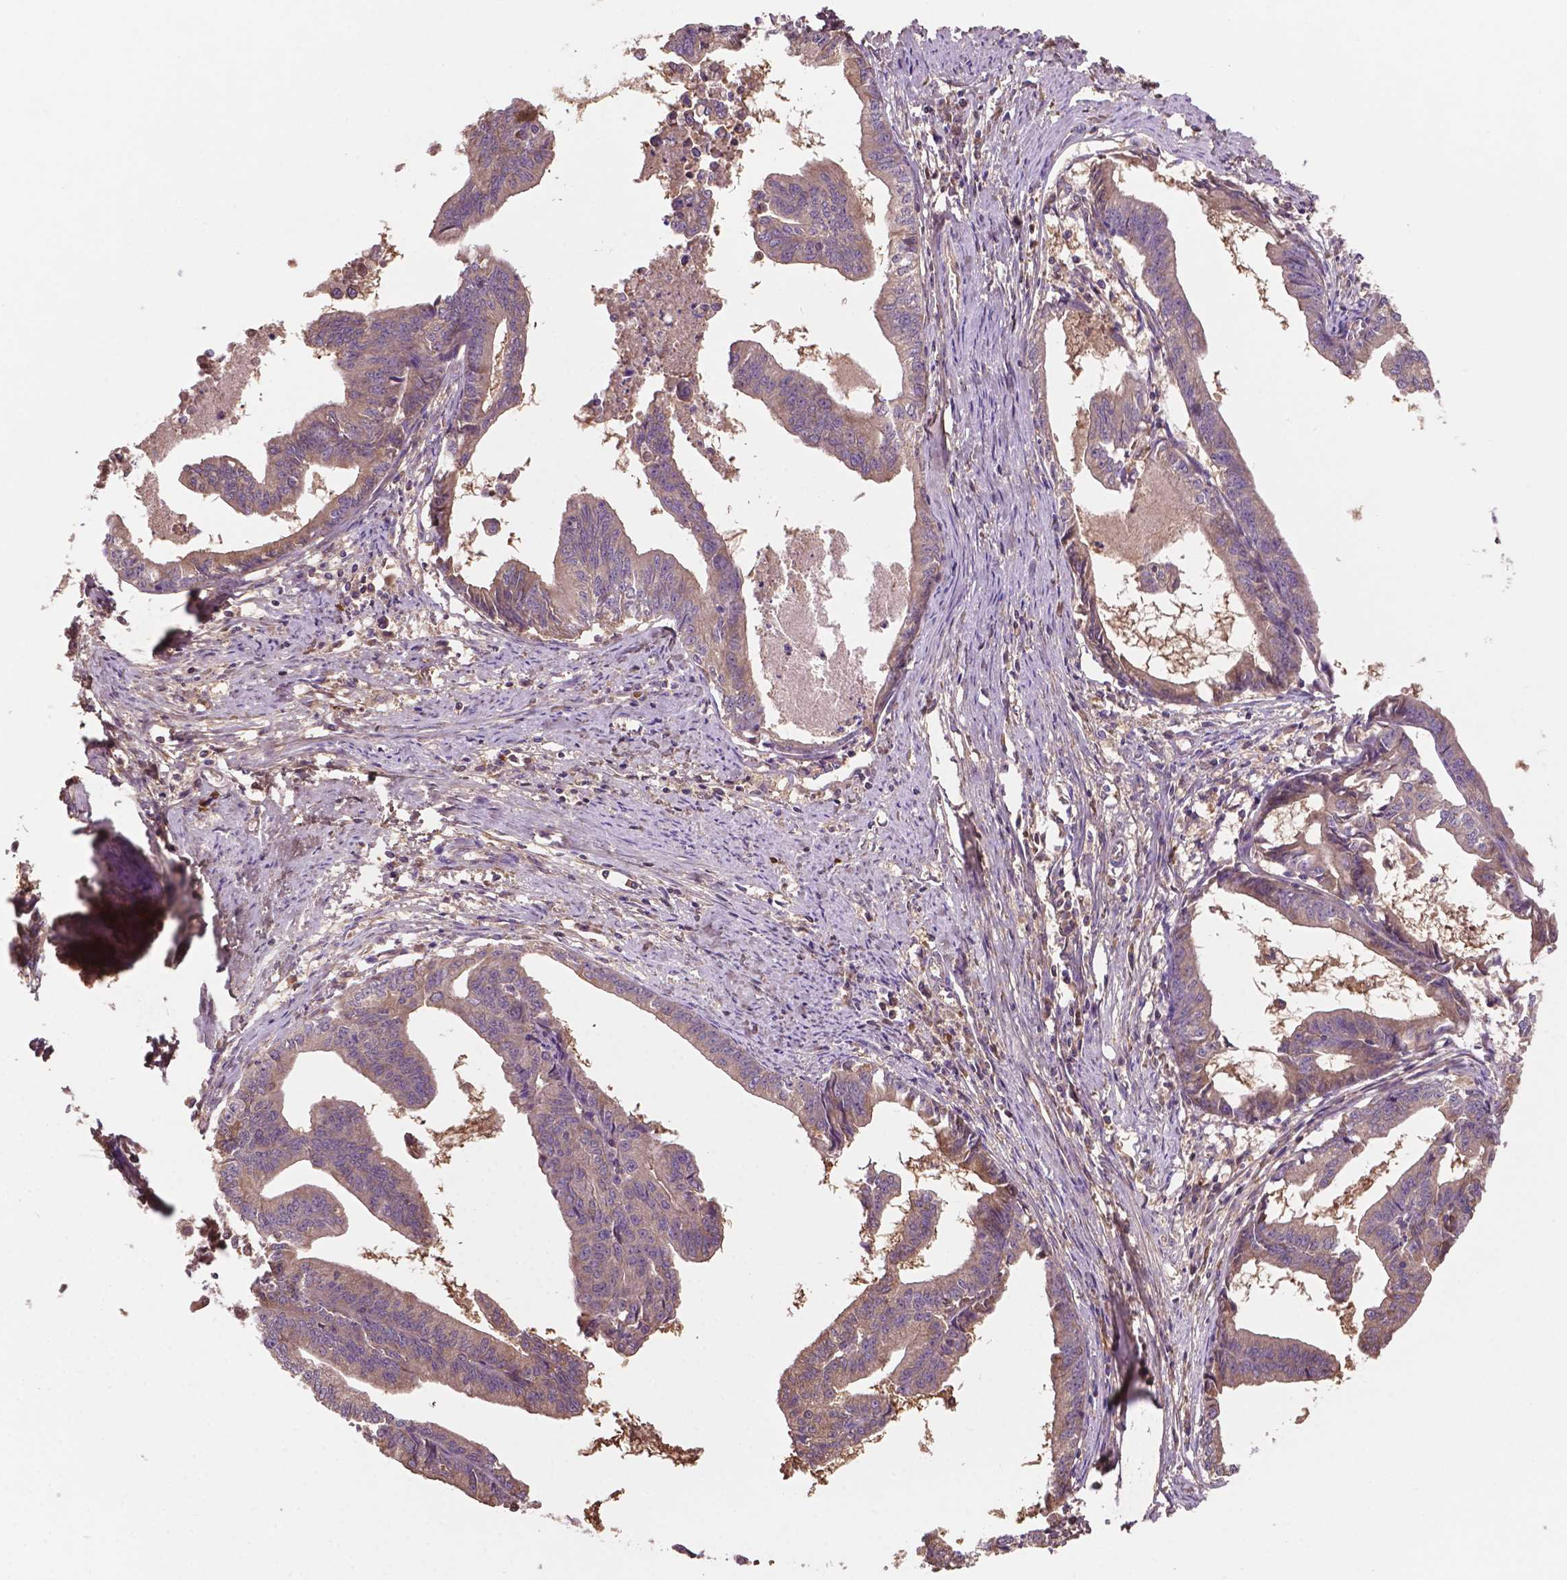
{"staining": {"intensity": "weak", "quantity": "25%-75%", "location": "cytoplasmic/membranous"}, "tissue": "endometrial cancer", "cell_type": "Tumor cells", "image_type": "cancer", "snomed": [{"axis": "morphology", "description": "Adenocarcinoma, NOS"}, {"axis": "topography", "description": "Endometrium"}], "caption": "DAB (3,3'-diaminobenzidine) immunohistochemical staining of human endometrial adenocarcinoma demonstrates weak cytoplasmic/membranous protein expression in about 25%-75% of tumor cells. (Stains: DAB (3,3'-diaminobenzidine) in brown, nuclei in blue, Microscopy: brightfield microscopy at high magnification).", "gene": "GJA9", "patient": {"sex": "female", "age": 65}}